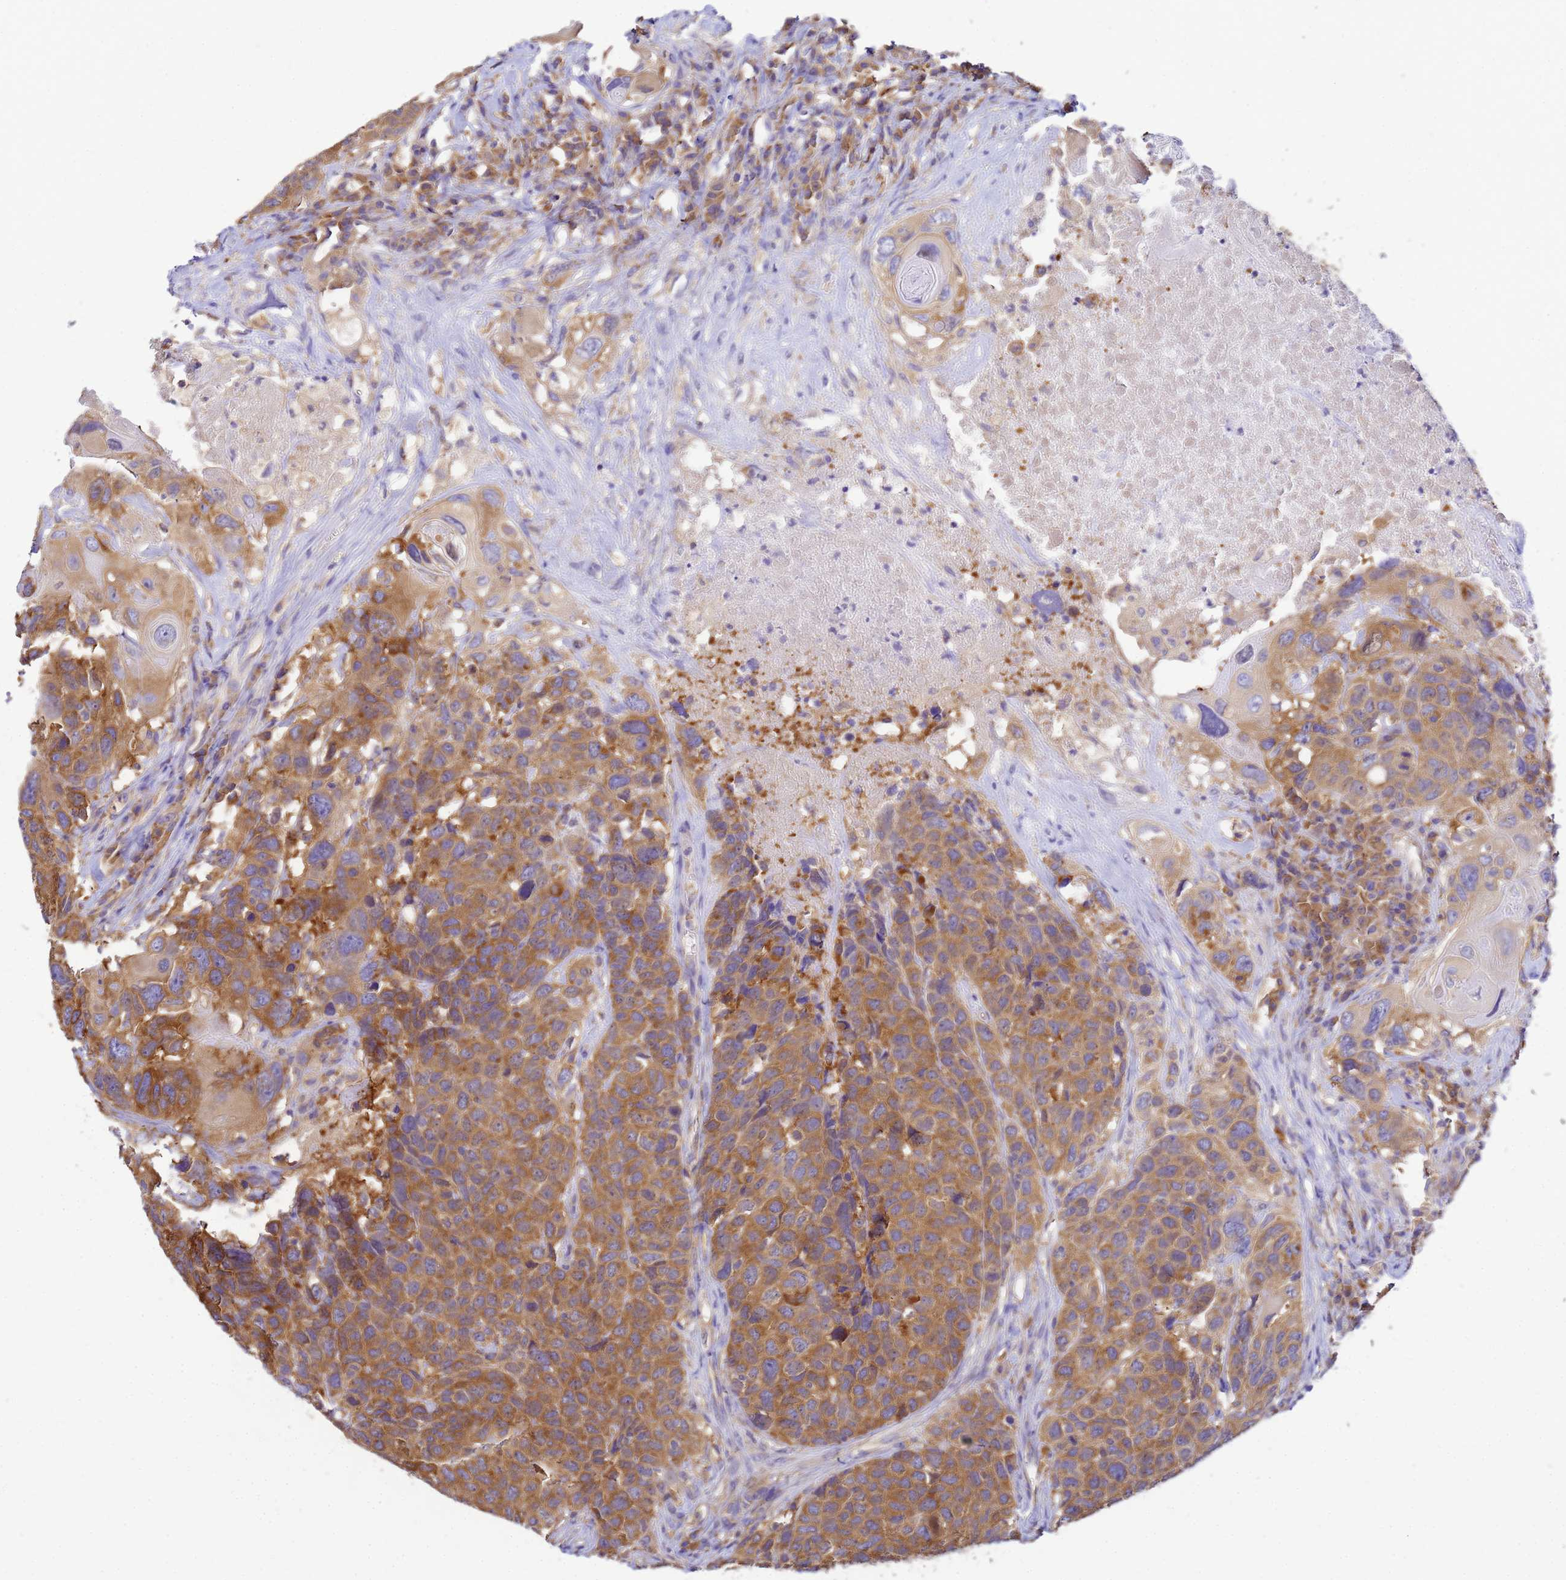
{"staining": {"intensity": "moderate", "quantity": ">75%", "location": "cytoplasmic/membranous"}, "tissue": "head and neck cancer", "cell_type": "Tumor cells", "image_type": "cancer", "snomed": [{"axis": "morphology", "description": "Squamous cell carcinoma, NOS"}, {"axis": "topography", "description": "Head-Neck"}], "caption": "Moderate cytoplasmic/membranous protein staining is identified in approximately >75% of tumor cells in head and neck cancer (squamous cell carcinoma). The staining is performed using DAB brown chromogen to label protein expression. The nuclei are counter-stained blue using hematoxylin.", "gene": "NARS1", "patient": {"sex": "male", "age": 66}}